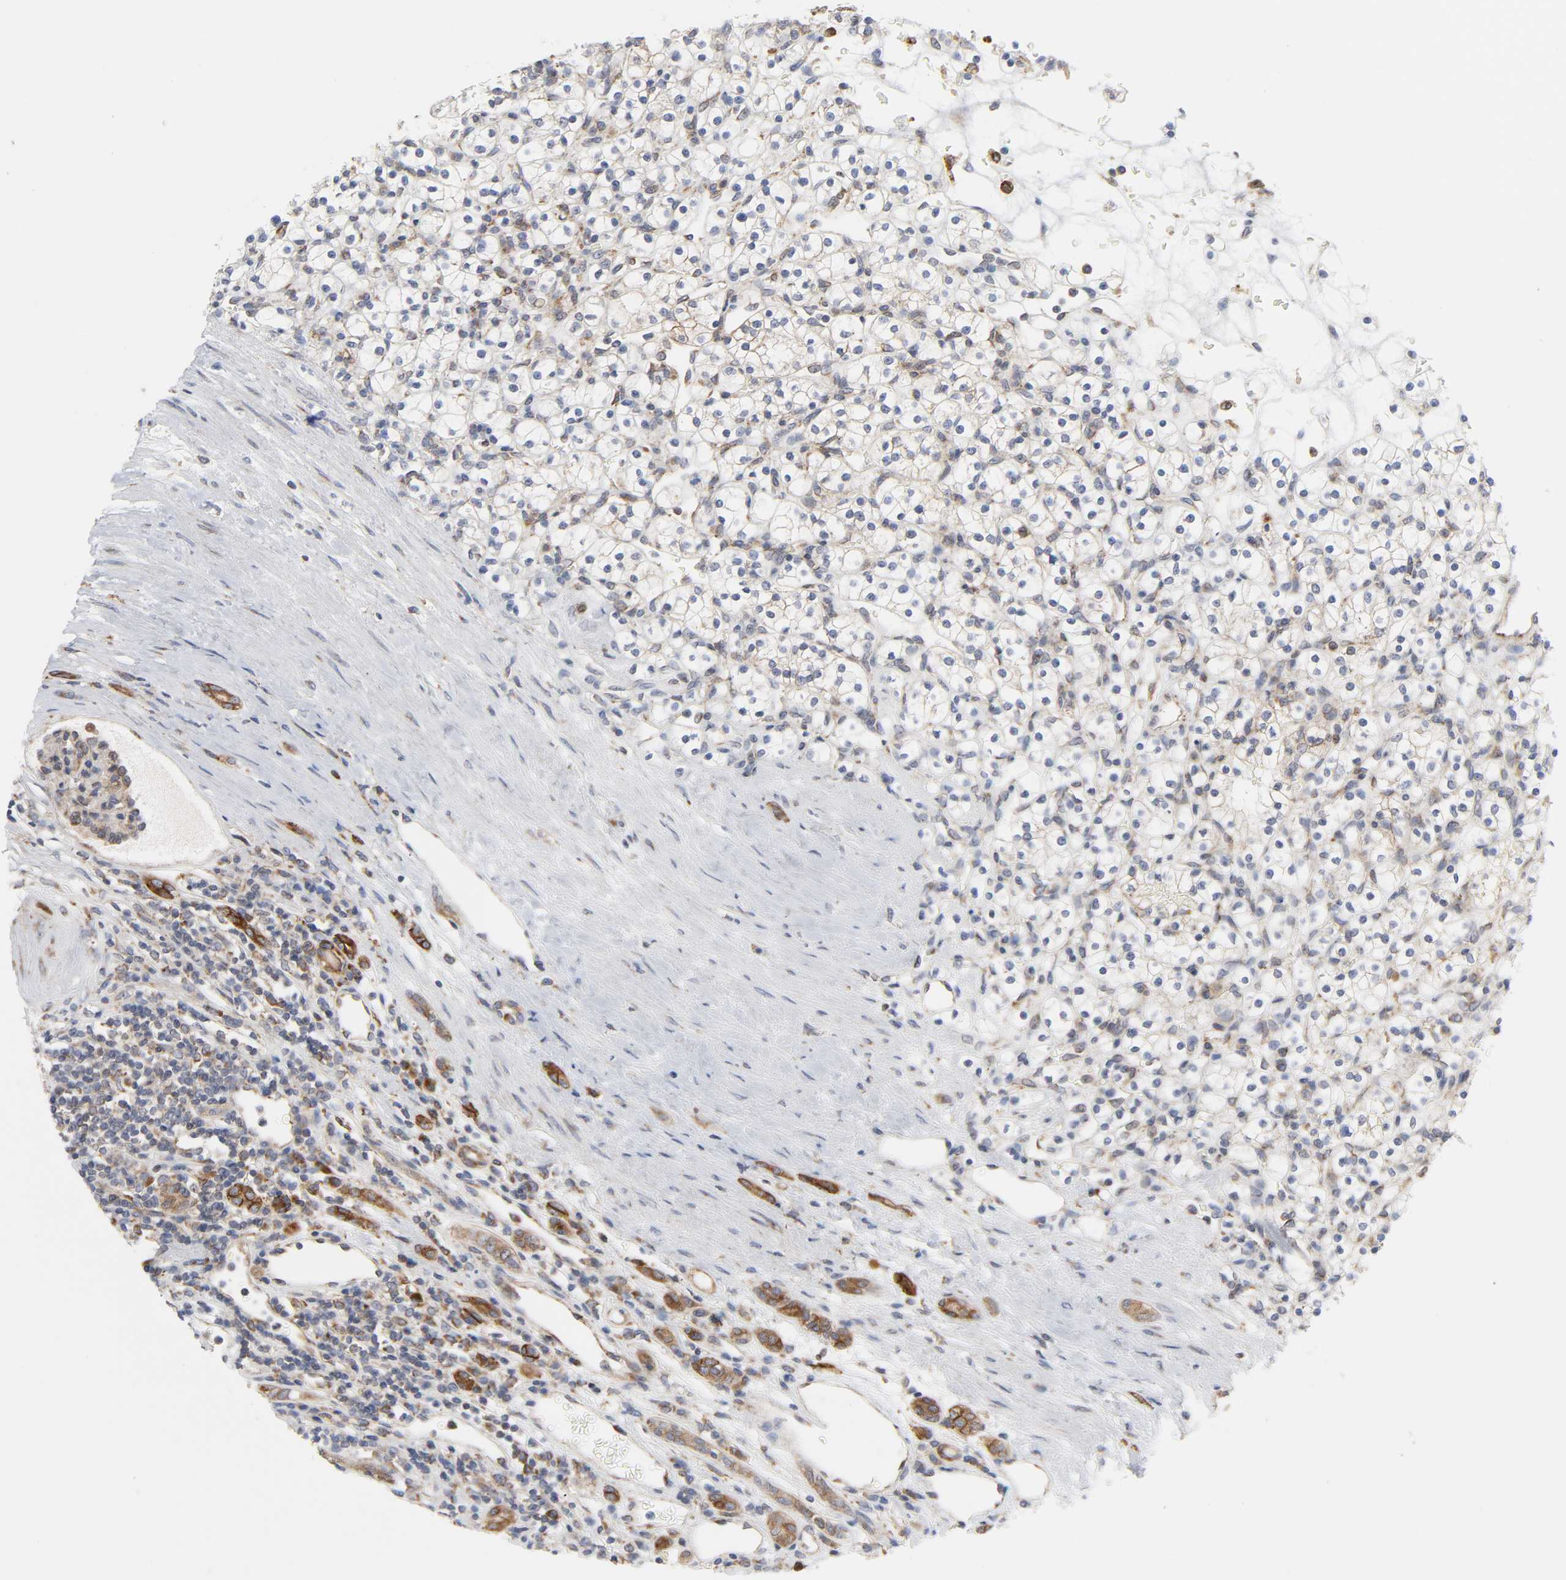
{"staining": {"intensity": "negative", "quantity": "none", "location": "none"}, "tissue": "renal cancer", "cell_type": "Tumor cells", "image_type": "cancer", "snomed": [{"axis": "morphology", "description": "Normal tissue, NOS"}, {"axis": "morphology", "description": "Adenocarcinoma, NOS"}, {"axis": "topography", "description": "Kidney"}], "caption": "DAB (3,3'-diaminobenzidine) immunohistochemical staining of renal cancer displays no significant positivity in tumor cells.", "gene": "BAX", "patient": {"sex": "female", "age": 55}}